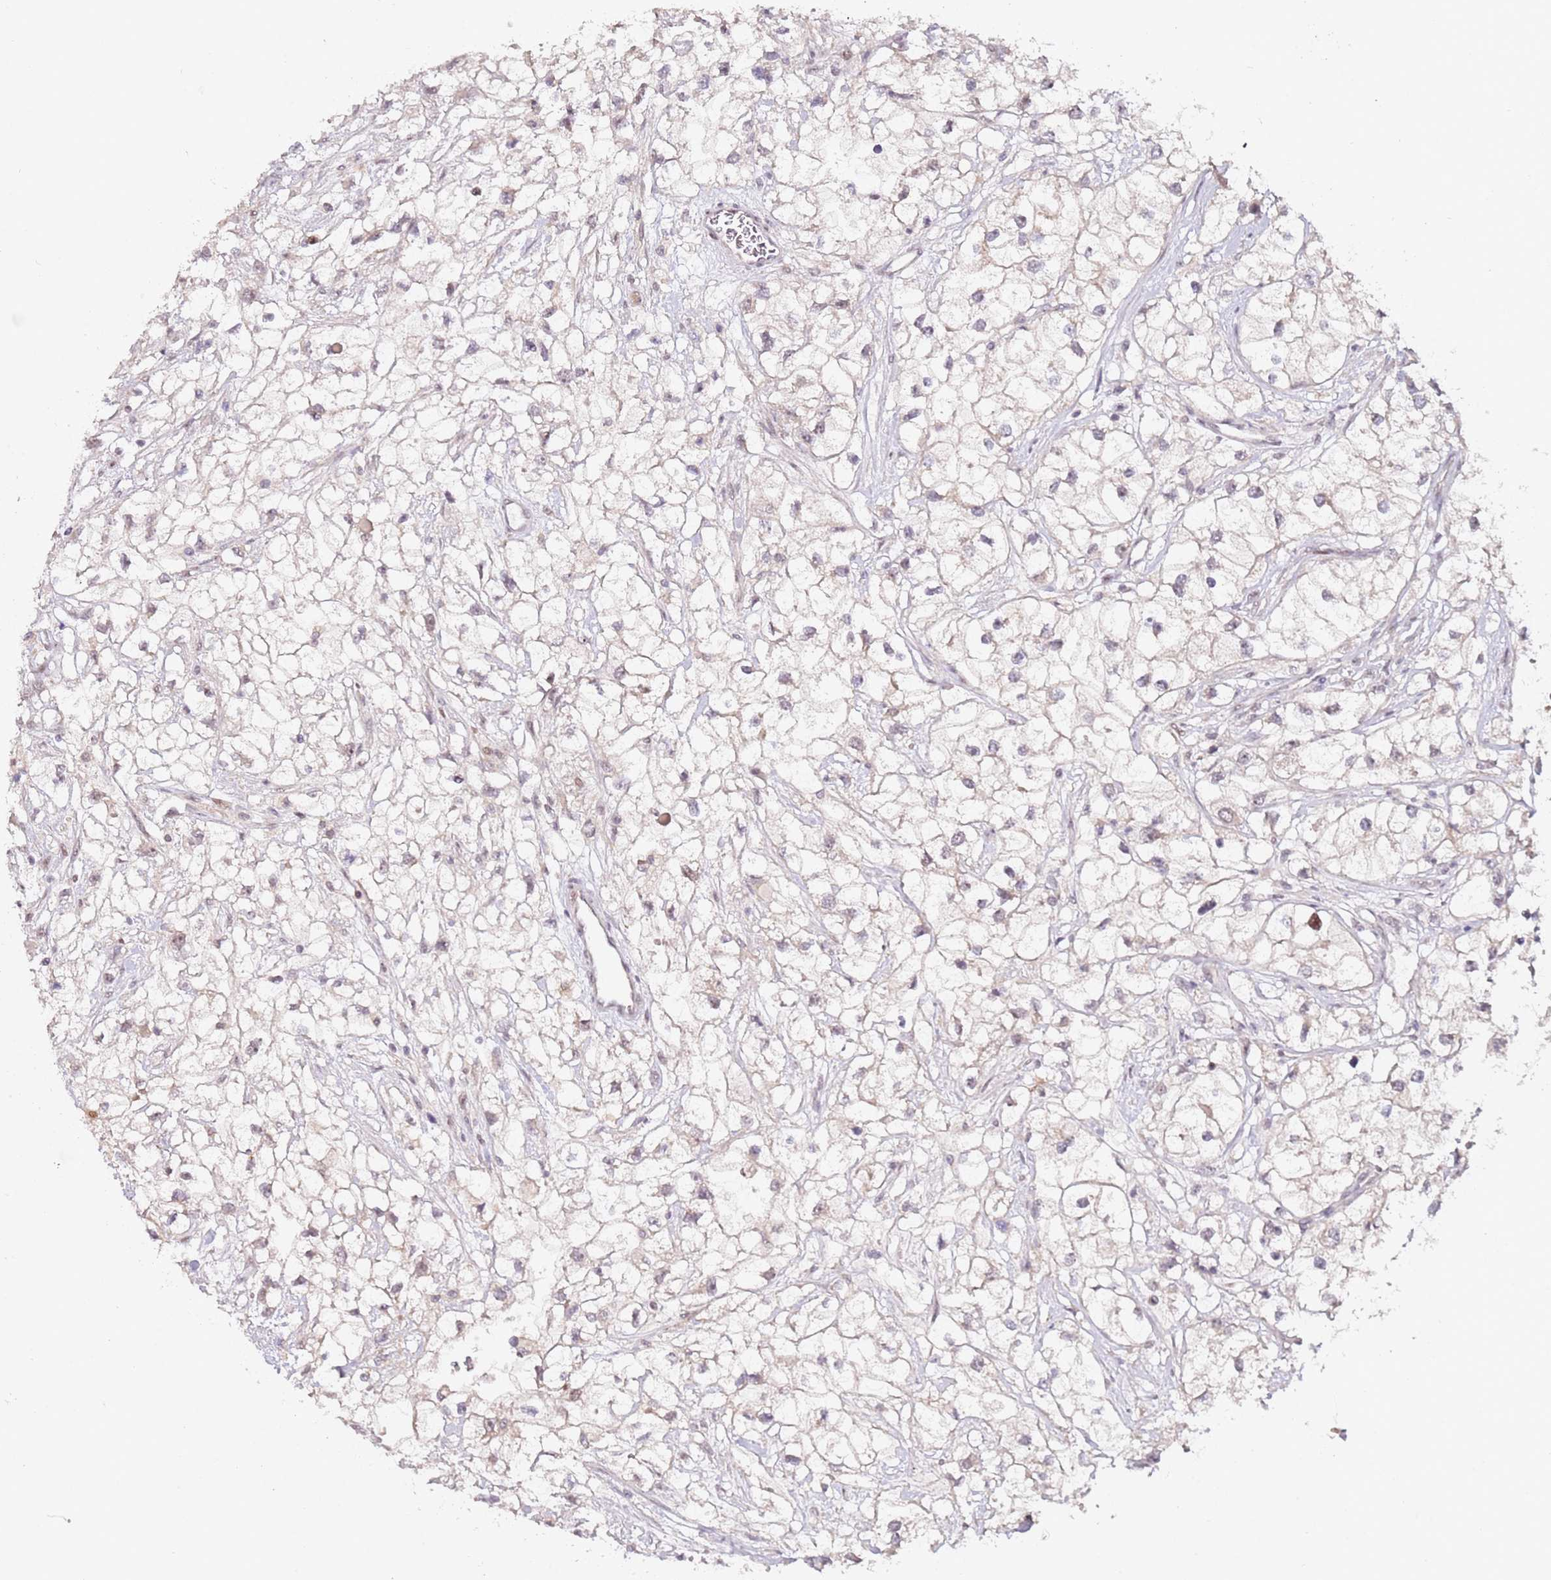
{"staining": {"intensity": "negative", "quantity": "none", "location": "none"}, "tissue": "renal cancer", "cell_type": "Tumor cells", "image_type": "cancer", "snomed": [{"axis": "morphology", "description": "Adenocarcinoma, NOS"}, {"axis": "topography", "description": "Kidney"}], "caption": "A histopathology image of human renal cancer is negative for staining in tumor cells.", "gene": "LGALSL", "patient": {"sex": "male", "age": 59}}